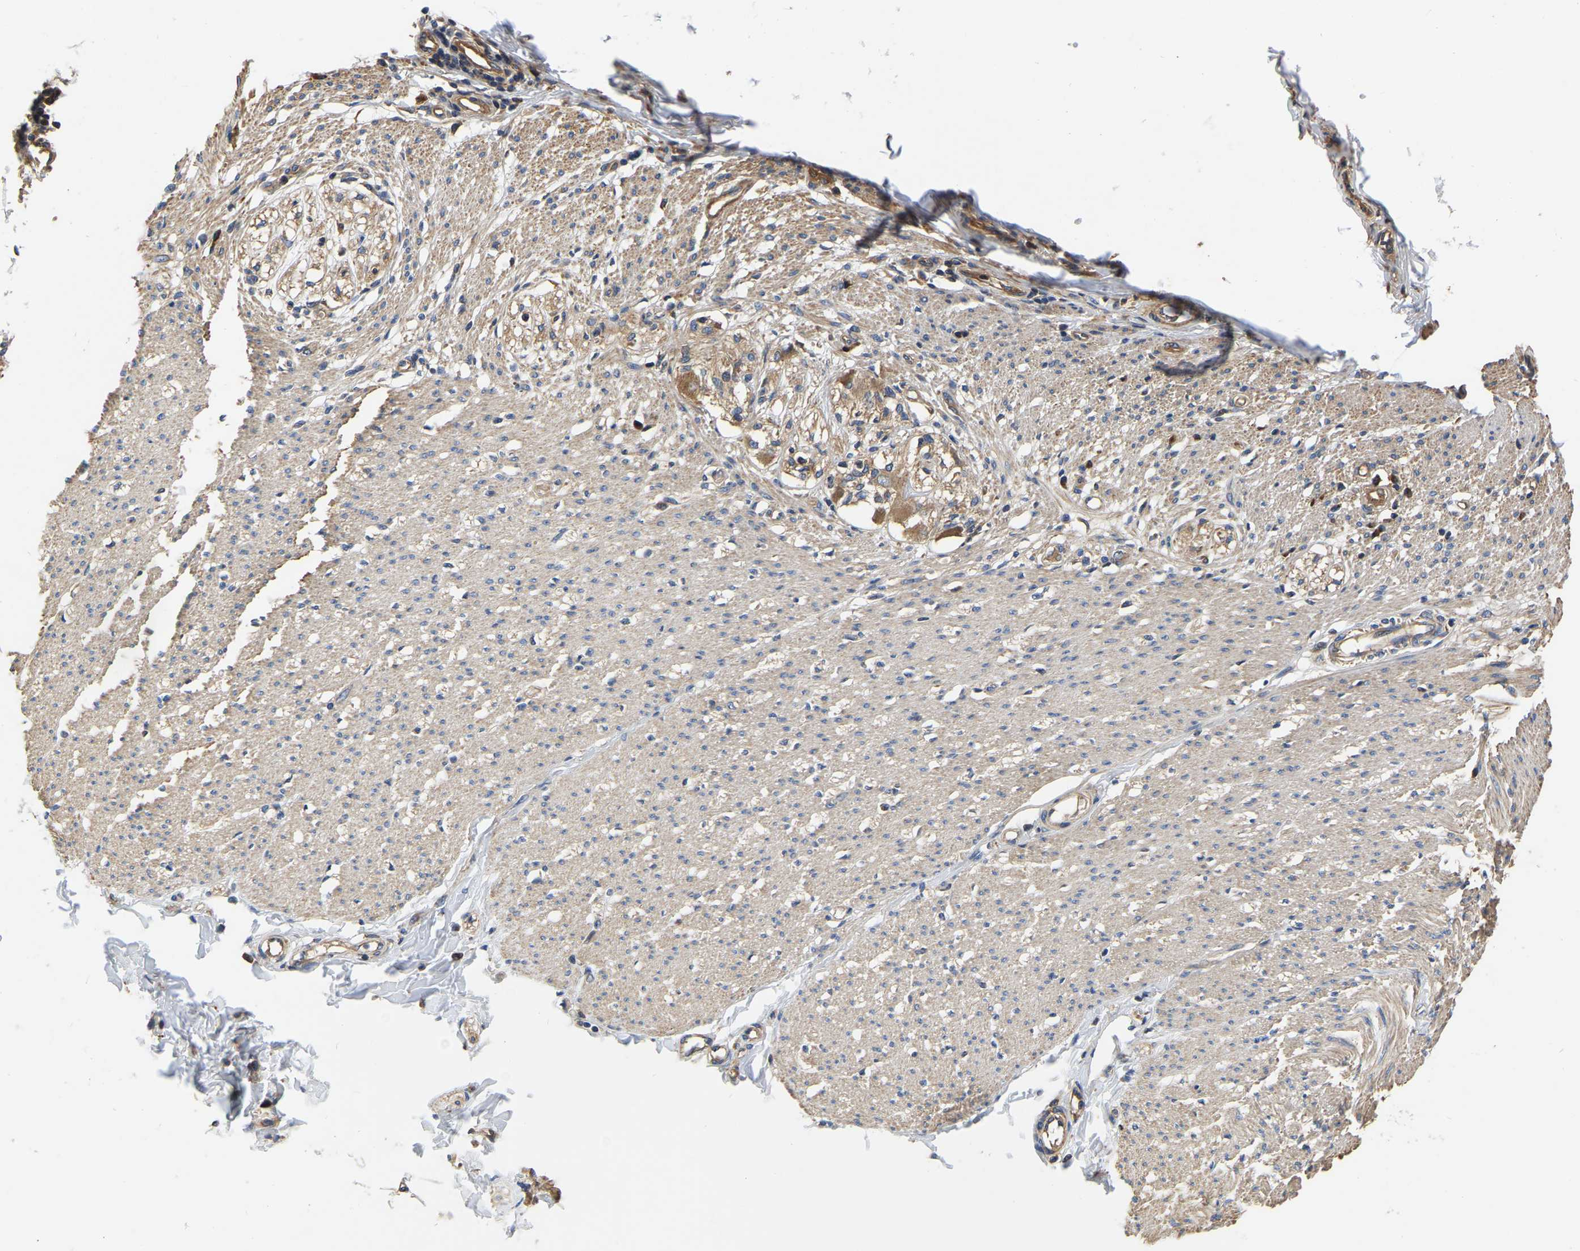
{"staining": {"intensity": "moderate", "quantity": ">75%", "location": "cytoplasmic/membranous"}, "tissue": "smooth muscle", "cell_type": "Smooth muscle cells", "image_type": "normal", "snomed": [{"axis": "morphology", "description": "Normal tissue, NOS"}, {"axis": "morphology", "description": "Adenocarcinoma, NOS"}, {"axis": "topography", "description": "Colon"}, {"axis": "topography", "description": "Peripheral nerve tissue"}], "caption": "Immunohistochemistry (IHC) of unremarkable smooth muscle displays medium levels of moderate cytoplasmic/membranous staining in about >75% of smooth muscle cells. The protein is shown in brown color, while the nuclei are stained blue.", "gene": "GARS1", "patient": {"sex": "male", "age": 14}}